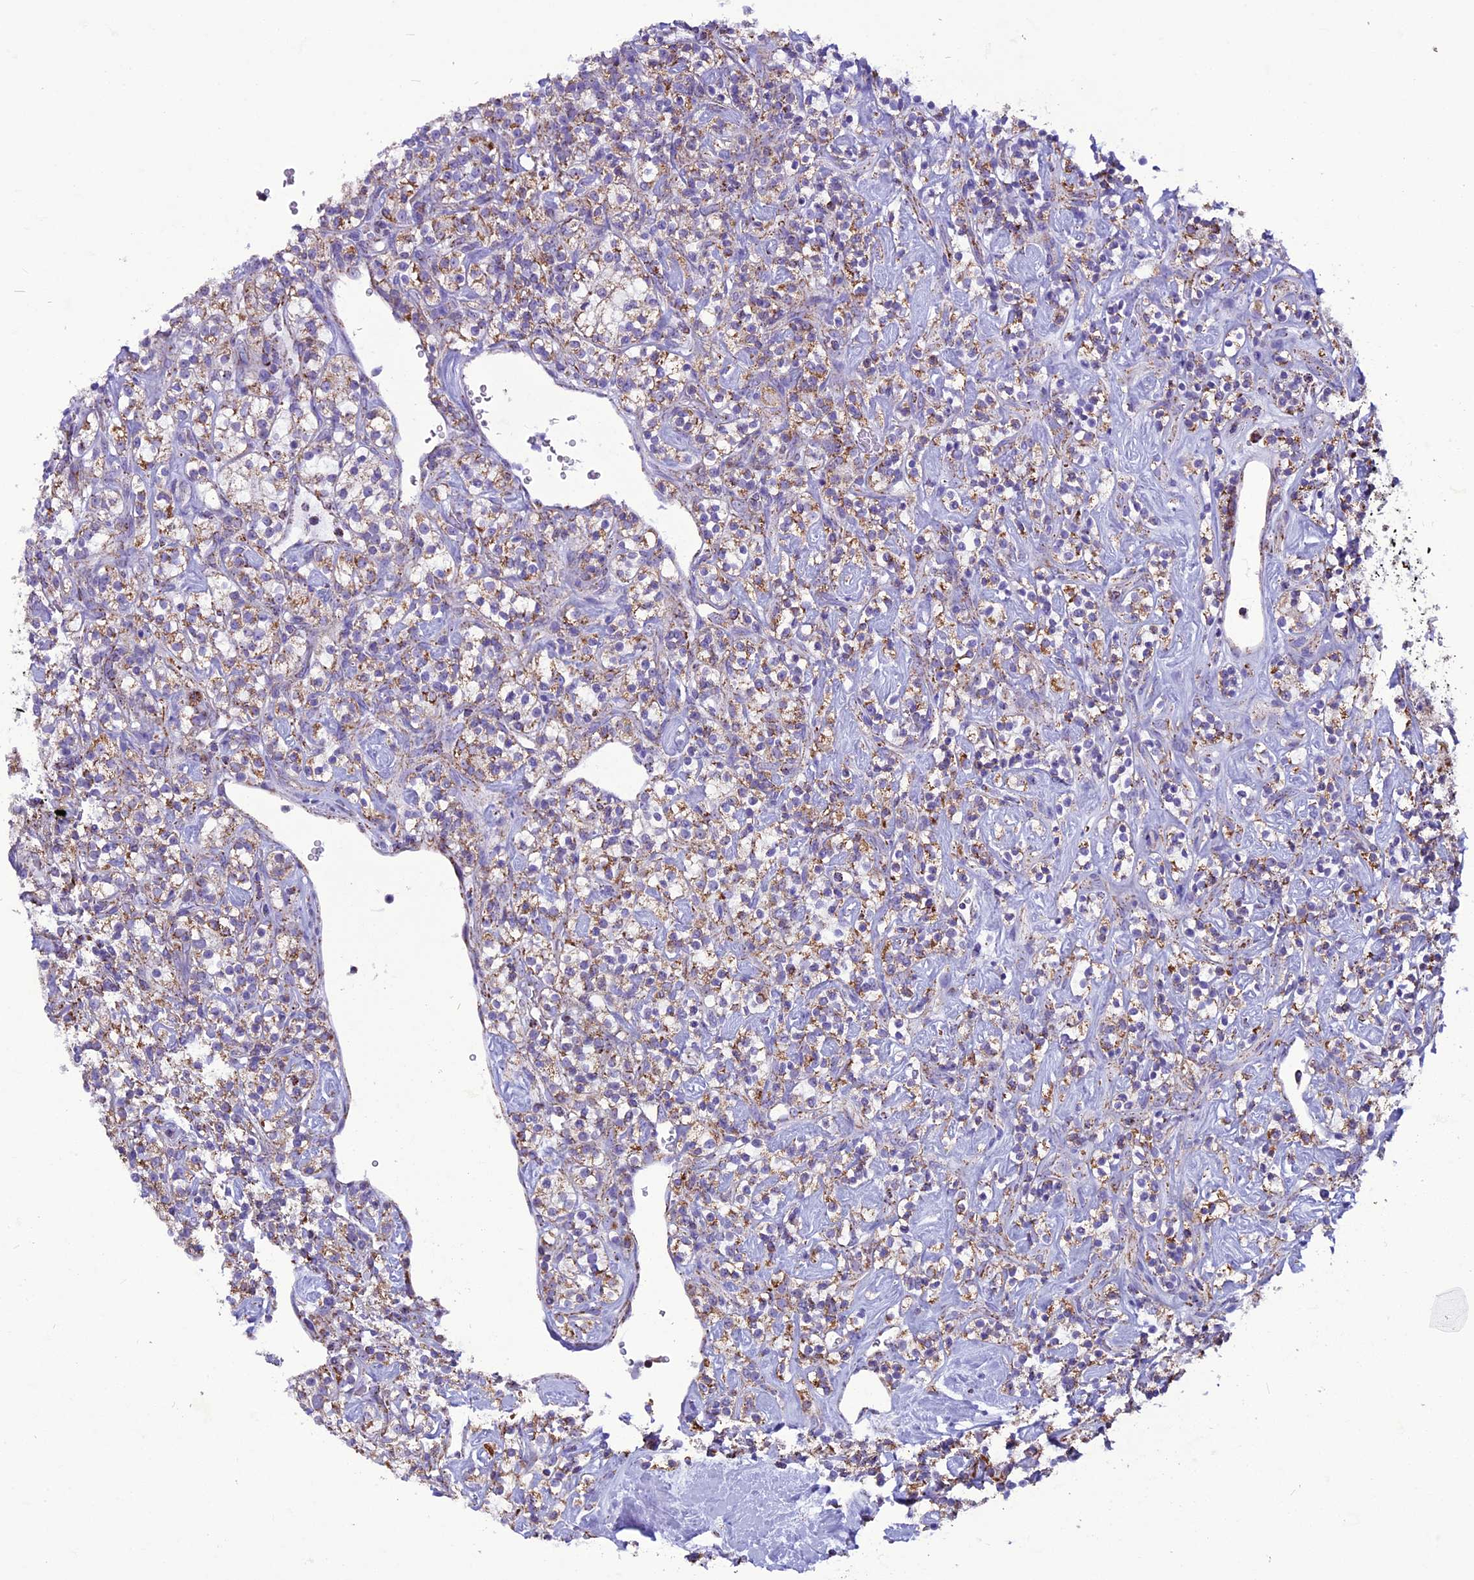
{"staining": {"intensity": "moderate", "quantity": ">75%", "location": "cytoplasmic/membranous"}, "tissue": "renal cancer", "cell_type": "Tumor cells", "image_type": "cancer", "snomed": [{"axis": "morphology", "description": "Adenocarcinoma, NOS"}, {"axis": "topography", "description": "Kidney"}], "caption": "Moderate cytoplasmic/membranous staining is seen in approximately >75% of tumor cells in renal cancer (adenocarcinoma).", "gene": "ICA1L", "patient": {"sex": "male", "age": 77}}